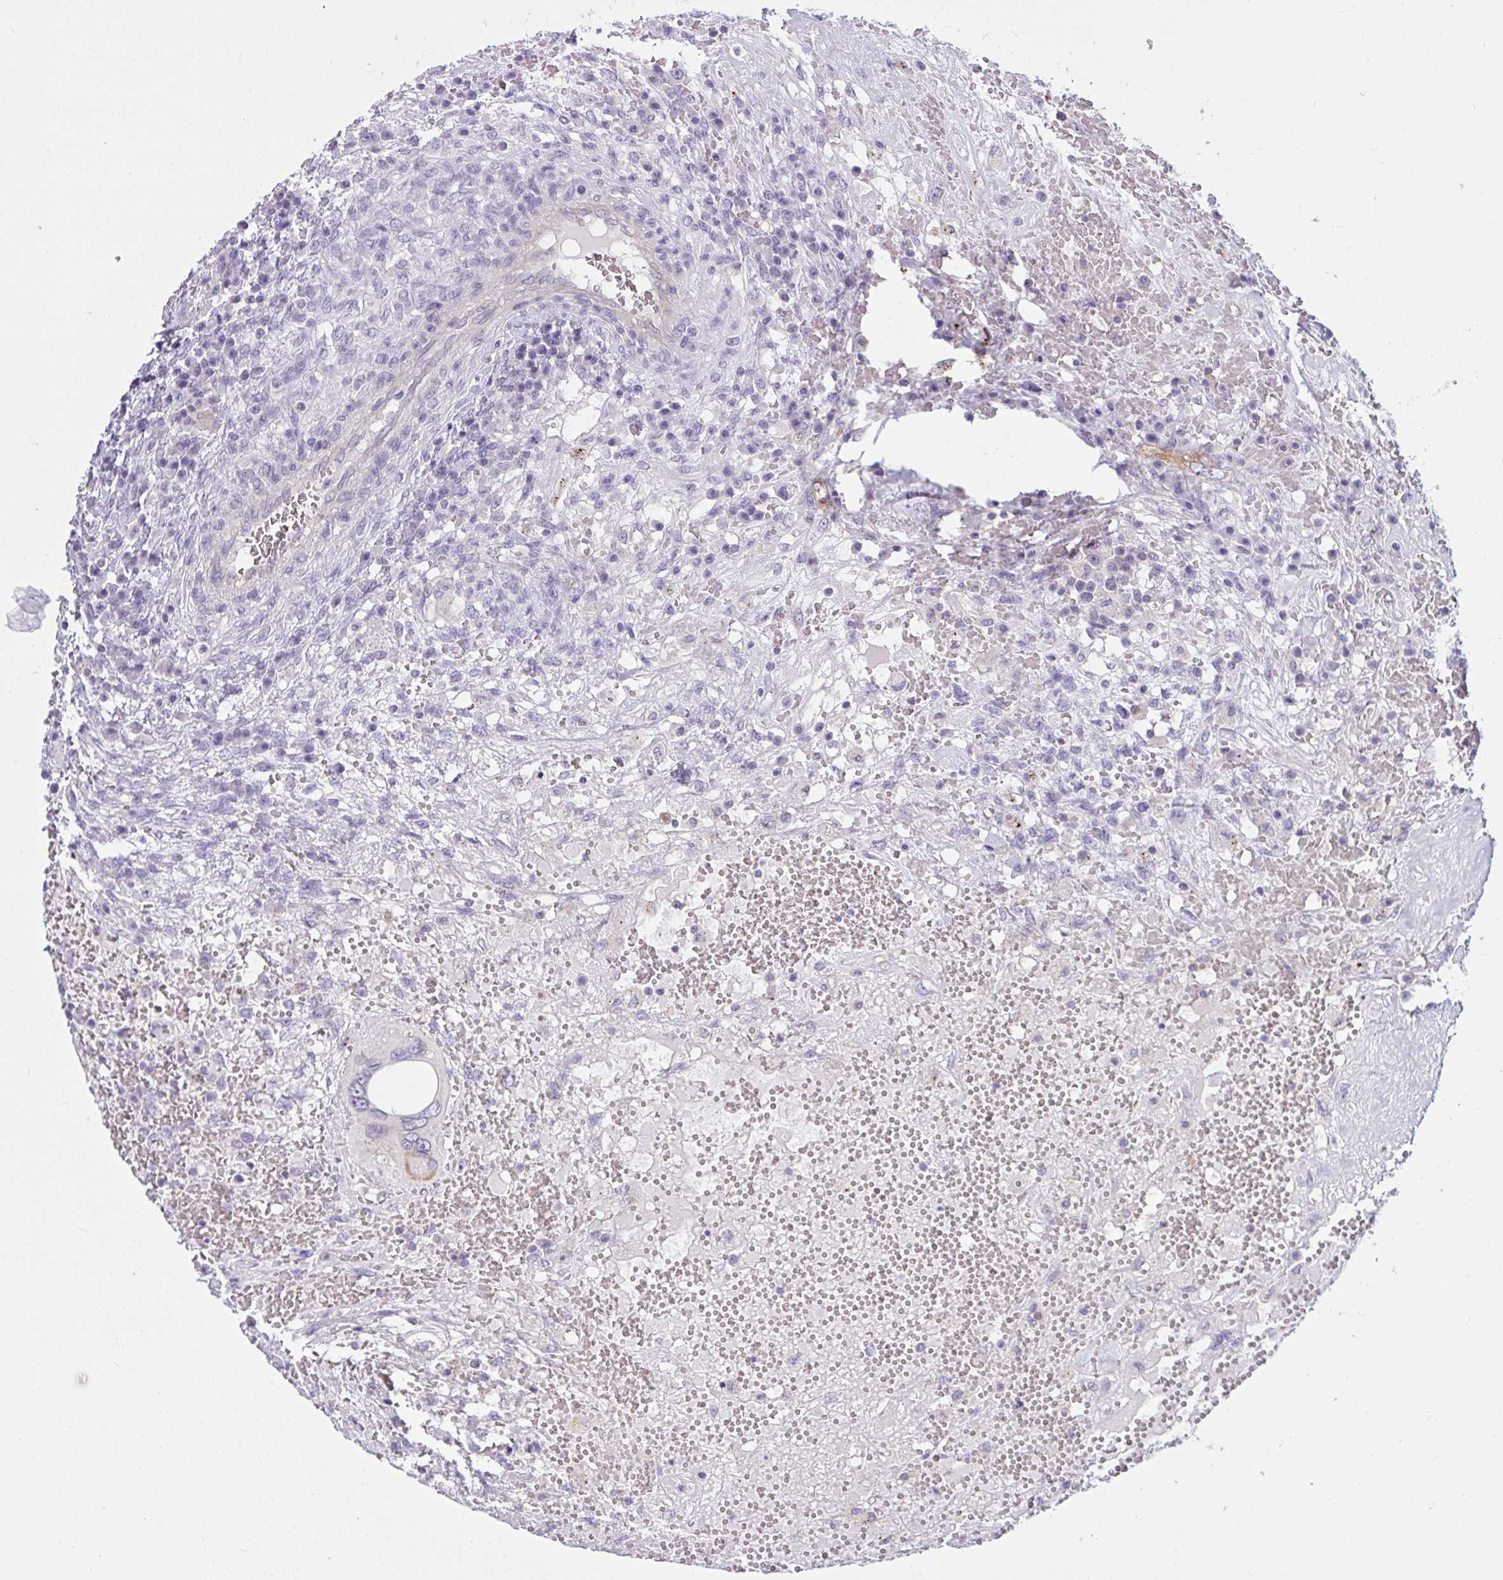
{"staining": {"intensity": "negative", "quantity": "none", "location": "none"}, "tissue": "testis cancer", "cell_type": "Tumor cells", "image_type": "cancer", "snomed": [{"axis": "morphology", "description": "Carcinoma, Embryonal, NOS"}, {"axis": "topography", "description": "Testis"}], "caption": "High power microscopy photomicrograph of an immunohistochemistry (IHC) image of embryonal carcinoma (testis), revealing no significant positivity in tumor cells.", "gene": "TANK", "patient": {"sex": "male", "age": 26}}